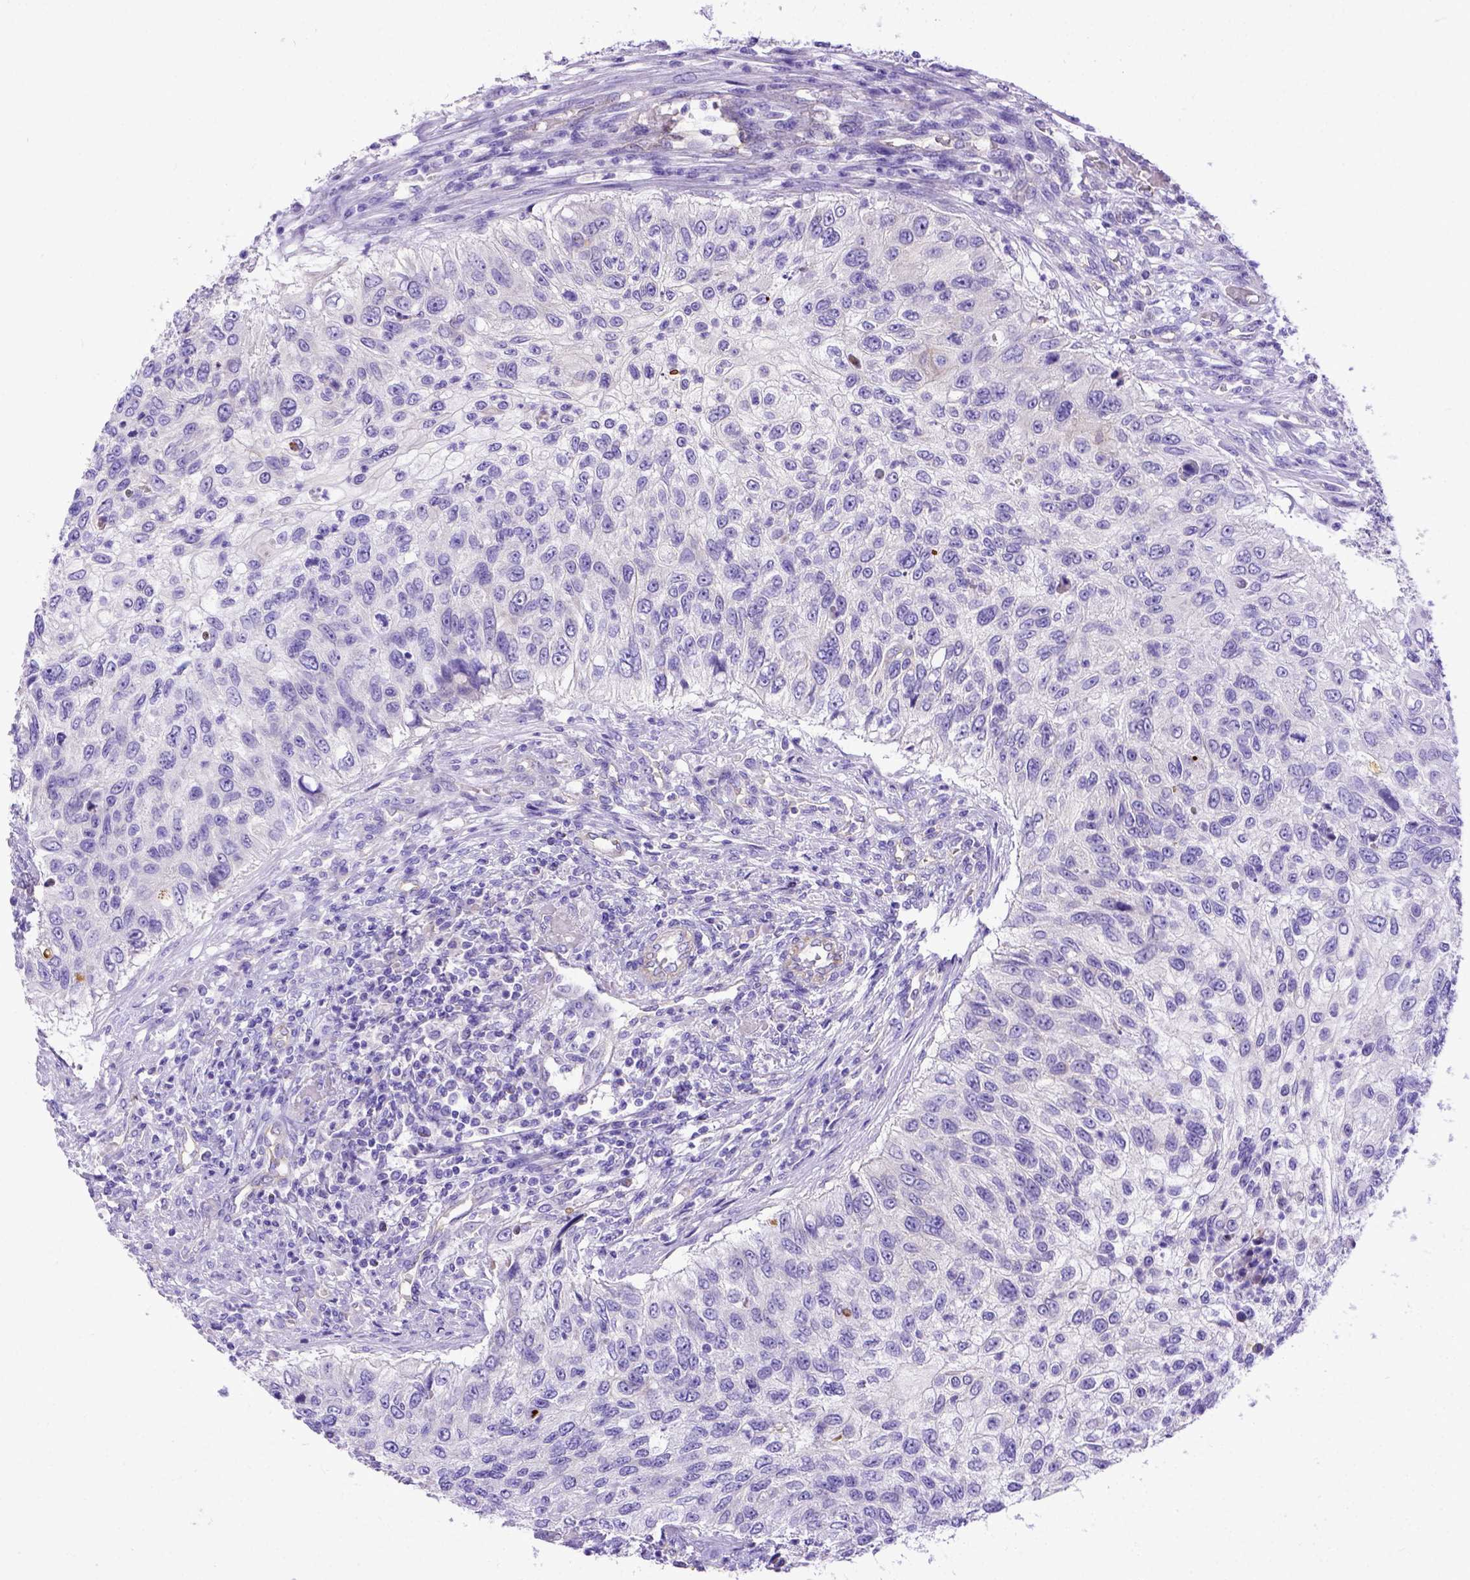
{"staining": {"intensity": "negative", "quantity": "none", "location": "none"}, "tissue": "urothelial cancer", "cell_type": "Tumor cells", "image_type": "cancer", "snomed": [{"axis": "morphology", "description": "Urothelial carcinoma, High grade"}, {"axis": "topography", "description": "Urinary bladder"}], "caption": "IHC photomicrograph of neoplastic tissue: urothelial cancer stained with DAB (3,3'-diaminobenzidine) displays no significant protein staining in tumor cells.", "gene": "LRRC18", "patient": {"sex": "female", "age": 60}}